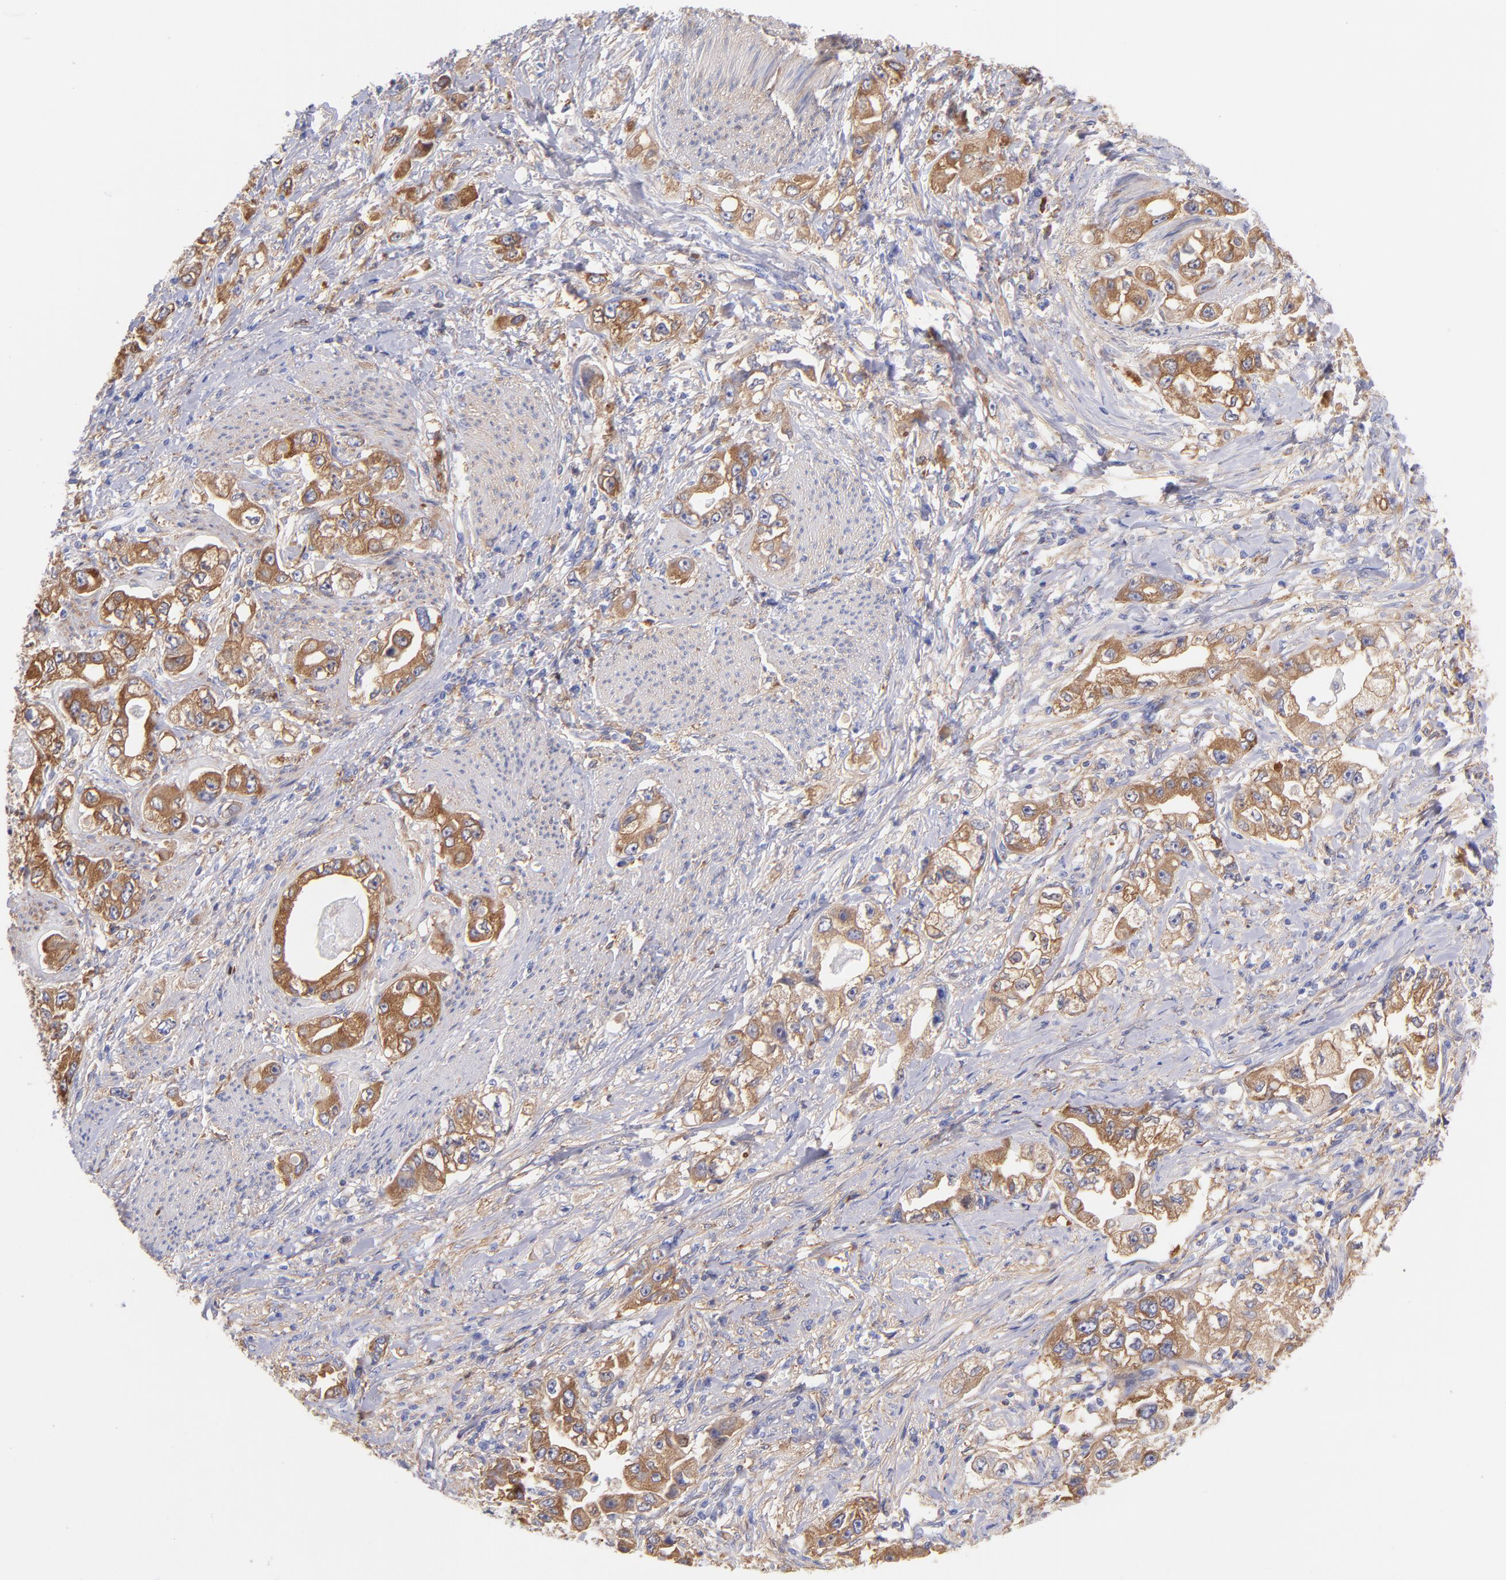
{"staining": {"intensity": "moderate", "quantity": ">75%", "location": "cytoplasmic/membranous"}, "tissue": "stomach cancer", "cell_type": "Tumor cells", "image_type": "cancer", "snomed": [{"axis": "morphology", "description": "Adenocarcinoma, NOS"}, {"axis": "topography", "description": "Stomach, lower"}], "caption": "A photomicrograph of human stomach cancer (adenocarcinoma) stained for a protein demonstrates moderate cytoplasmic/membranous brown staining in tumor cells.", "gene": "PRKCA", "patient": {"sex": "female", "age": 93}}